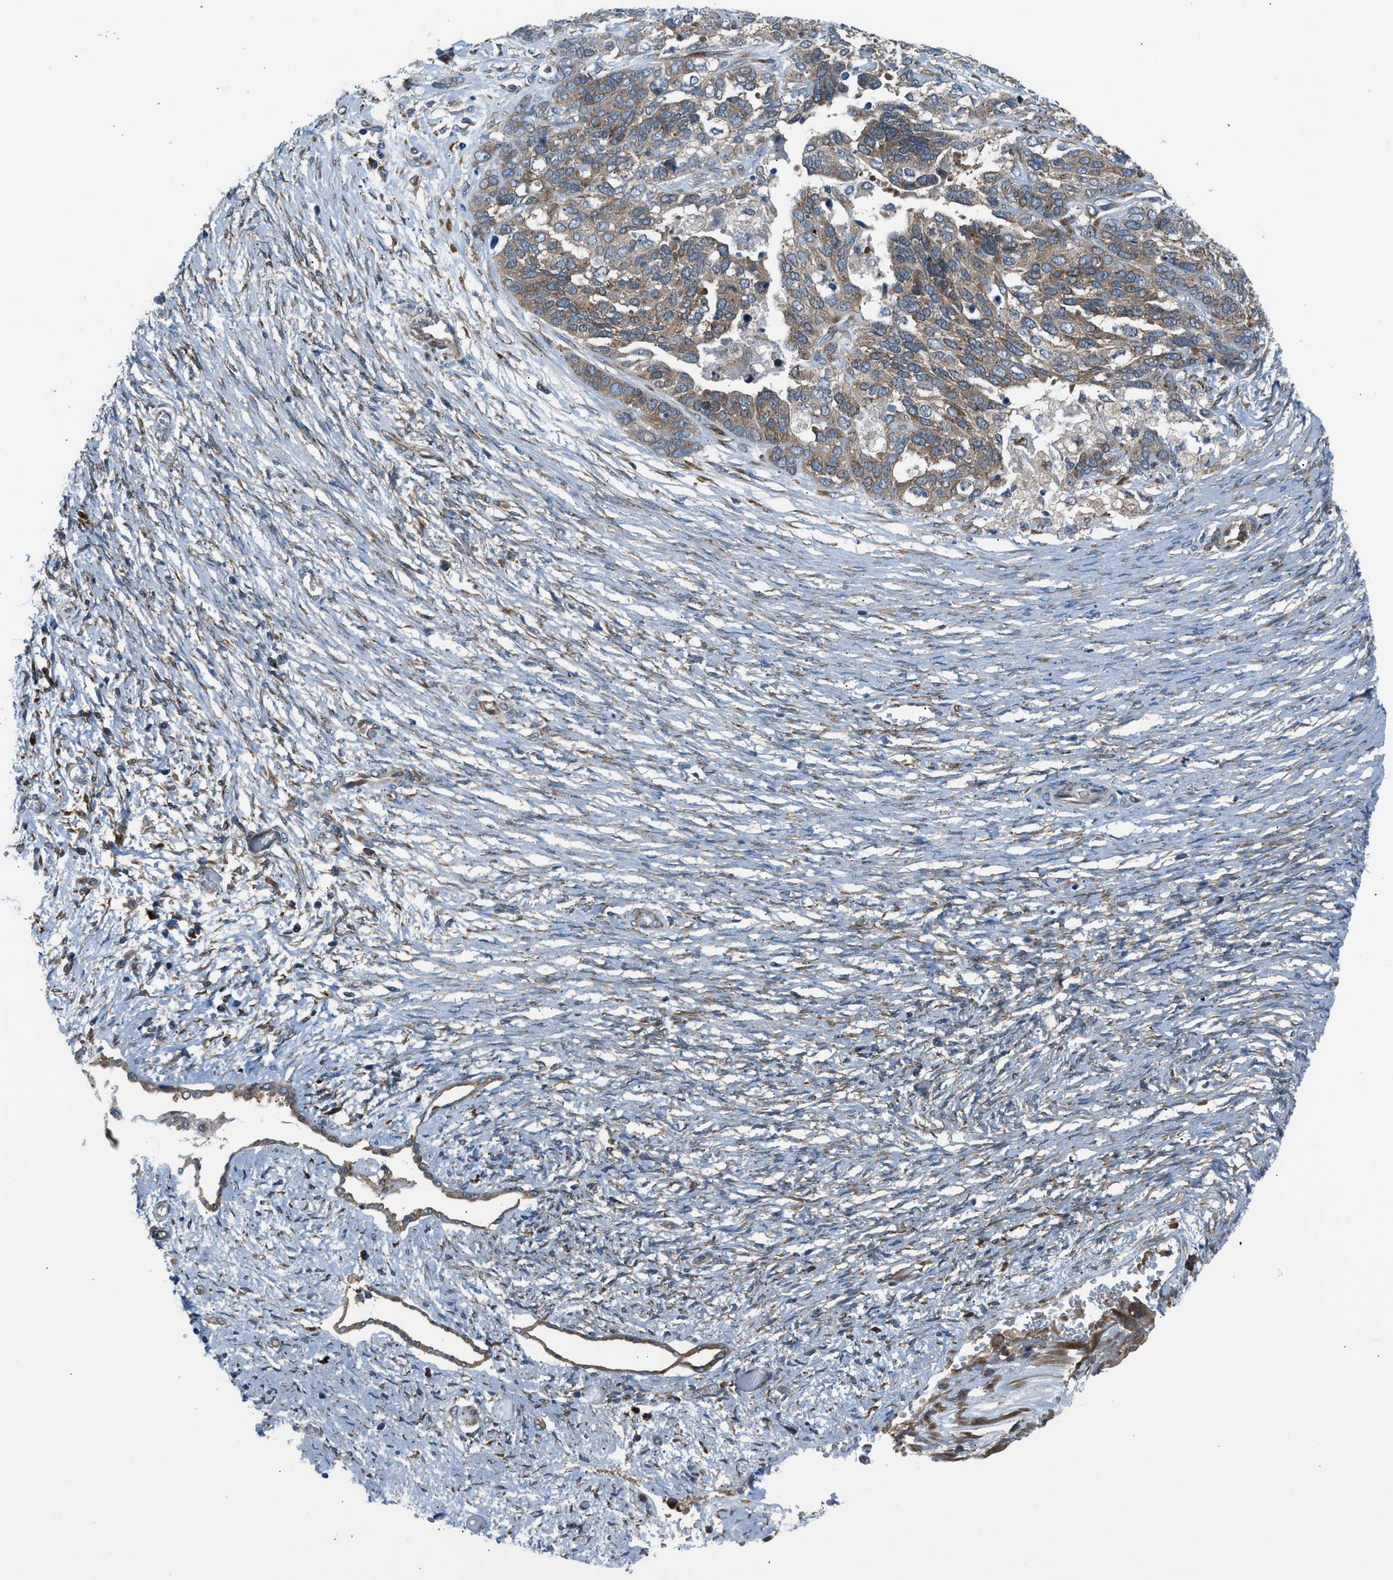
{"staining": {"intensity": "weak", "quantity": ">75%", "location": "cytoplasmic/membranous"}, "tissue": "ovarian cancer", "cell_type": "Tumor cells", "image_type": "cancer", "snomed": [{"axis": "morphology", "description": "Cystadenocarcinoma, serous, NOS"}, {"axis": "topography", "description": "Ovary"}], "caption": "A brown stain shows weak cytoplasmic/membranous staining of a protein in human ovarian serous cystadenocarcinoma tumor cells. (DAB = brown stain, brightfield microscopy at high magnification).", "gene": "EDARADD", "patient": {"sex": "female", "age": 44}}